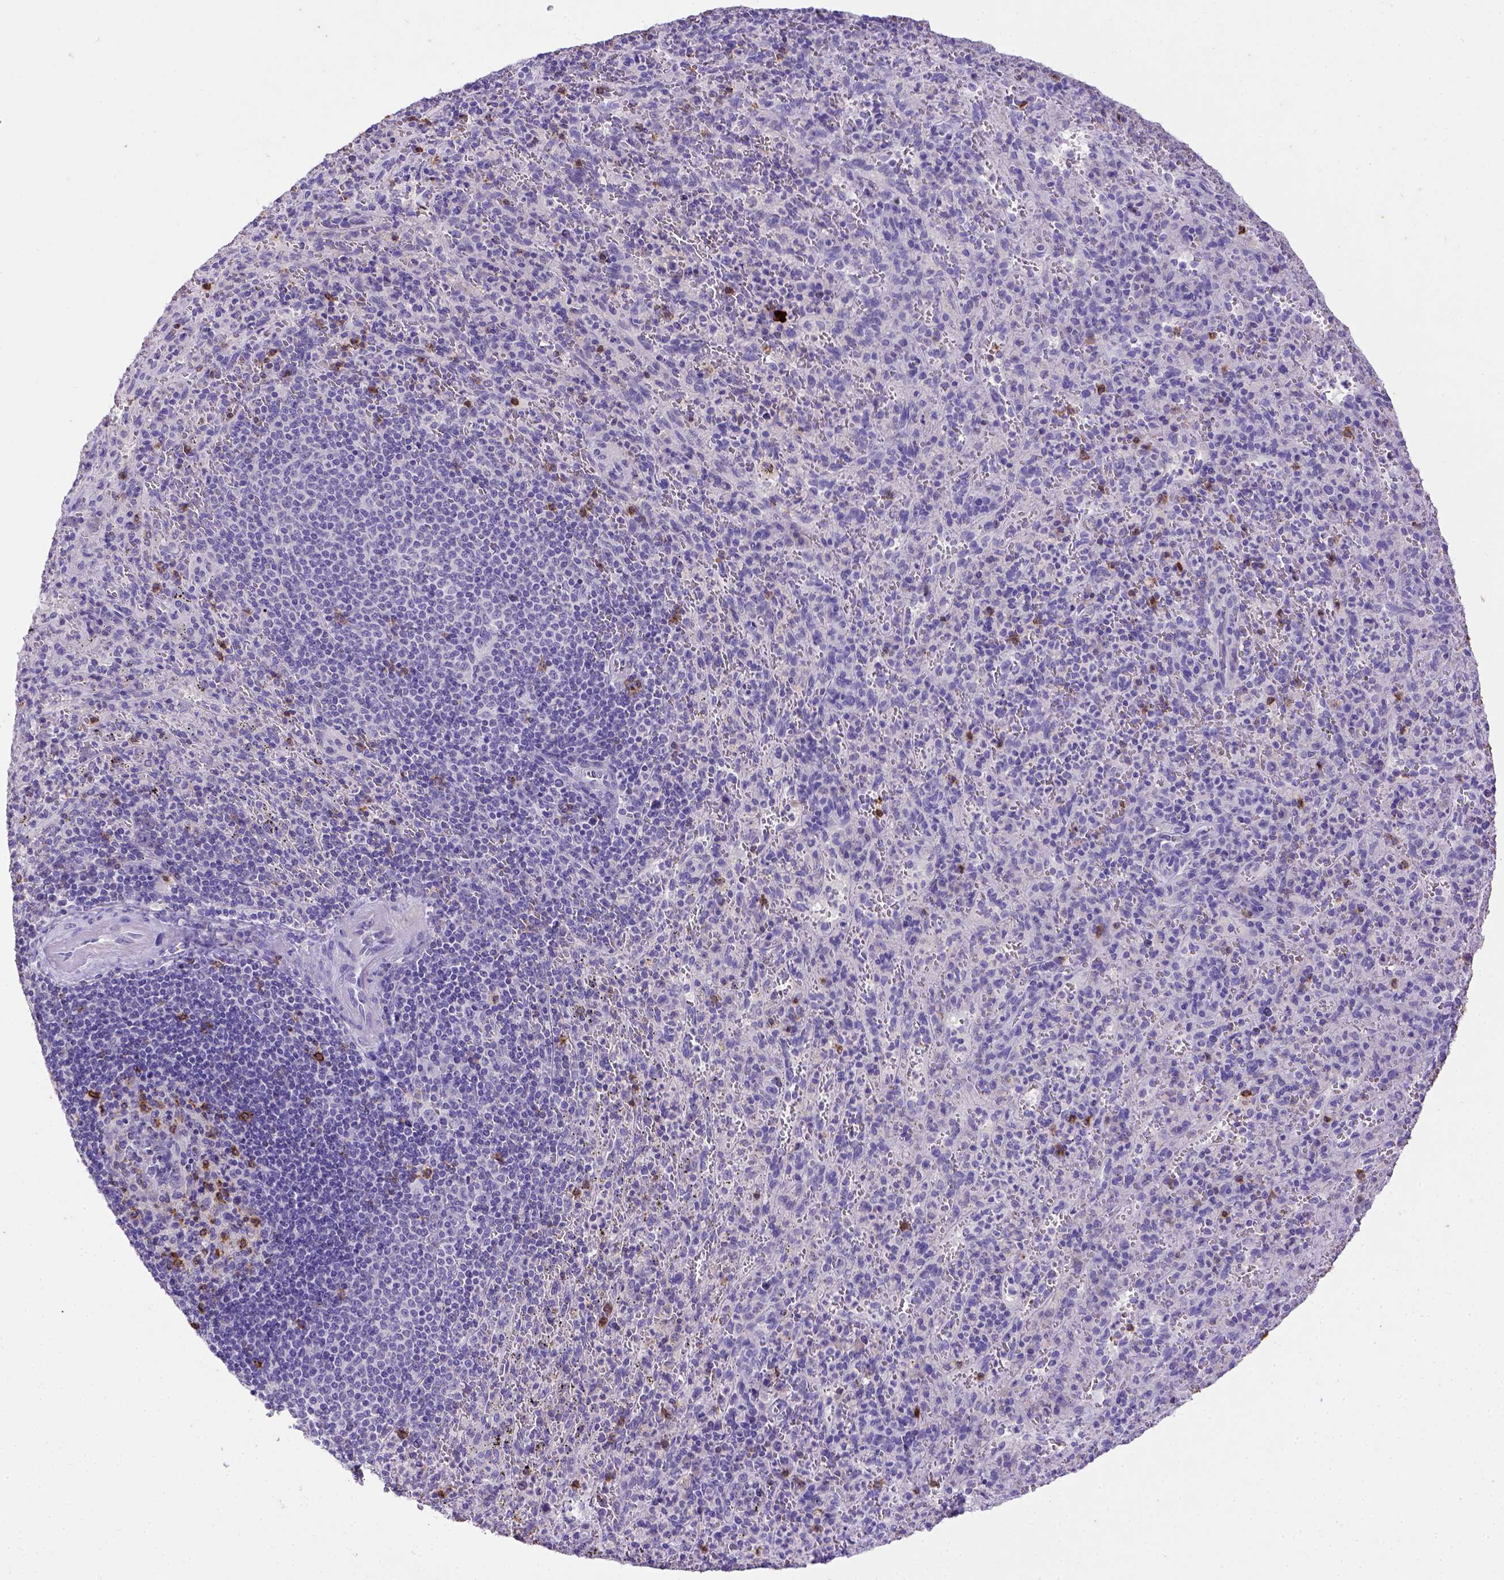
{"staining": {"intensity": "strong", "quantity": "<25%", "location": "cytoplasmic/membranous"}, "tissue": "spleen", "cell_type": "Cells in red pulp", "image_type": "normal", "snomed": [{"axis": "morphology", "description": "Normal tissue, NOS"}, {"axis": "topography", "description": "Spleen"}], "caption": "Immunohistochemistry (IHC) (DAB (3,3'-diaminobenzidine)) staining of unremarkable spleen displays strong cytoplasmic/membranous protein positivity in about <25% of cells in red pulp. The staining was performed using DAB, with brown indicating positive protein expression. Nuclei are stained blue with hematoxylin.", "gene": "B3GAT1", "patient": {"sex": "male", "age": 57}}